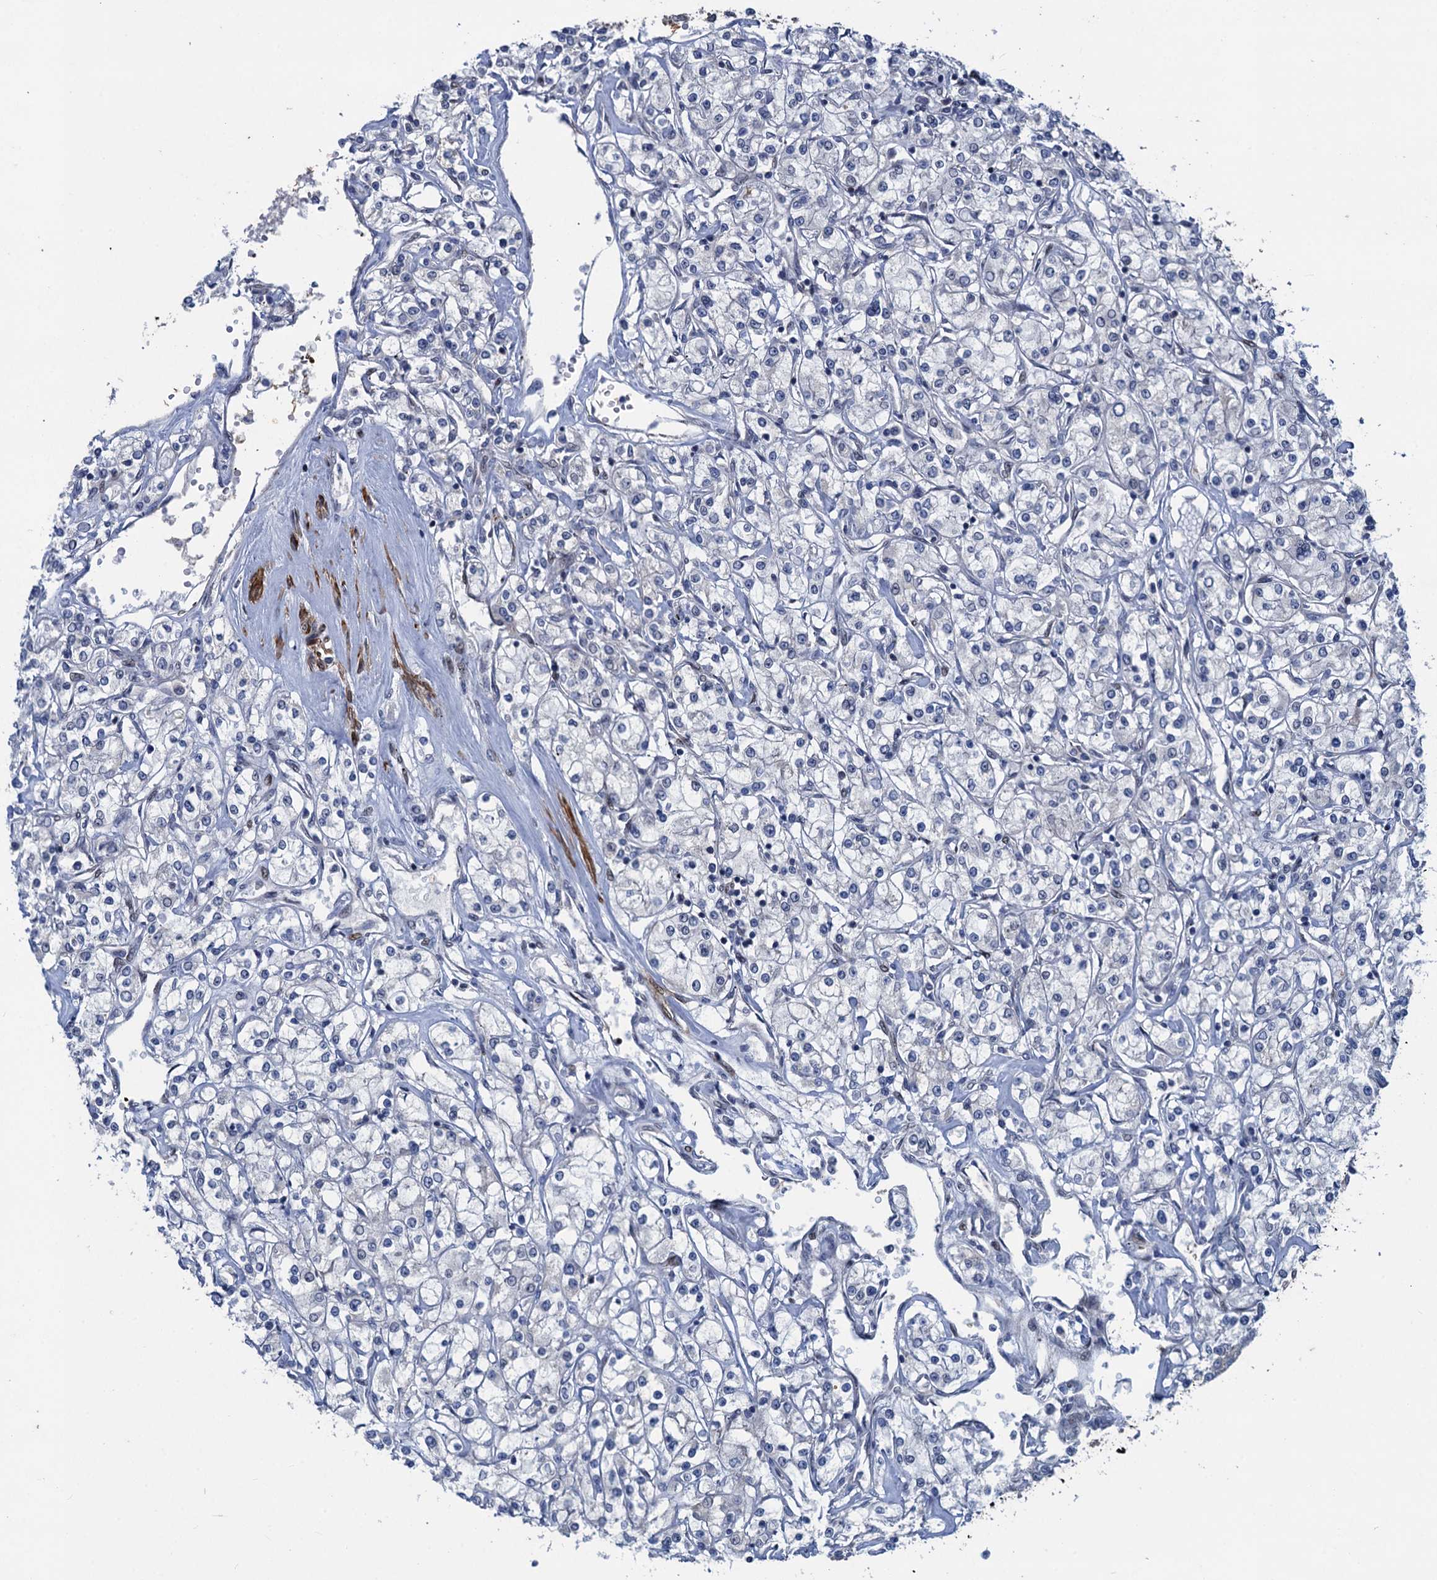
{"staining": {"intensity": "negative", "quantity": "none", "location": "none"}, "tissue": "renal cancer", "cell_type": "Tumor cells", "image_type": "cancer", "snomed": [{"axis": "morphology", "description": "Adenocarcinoma, NOS"}, {"axis": "topography", "description": "Kidney"}], "caption": "This is an immunohistochemistry (IHC) micrograph of renal cancer. There is no staining in tumor cells.", "gene": "ESYT3", "patient": {"sex": "female", "age": 59}}